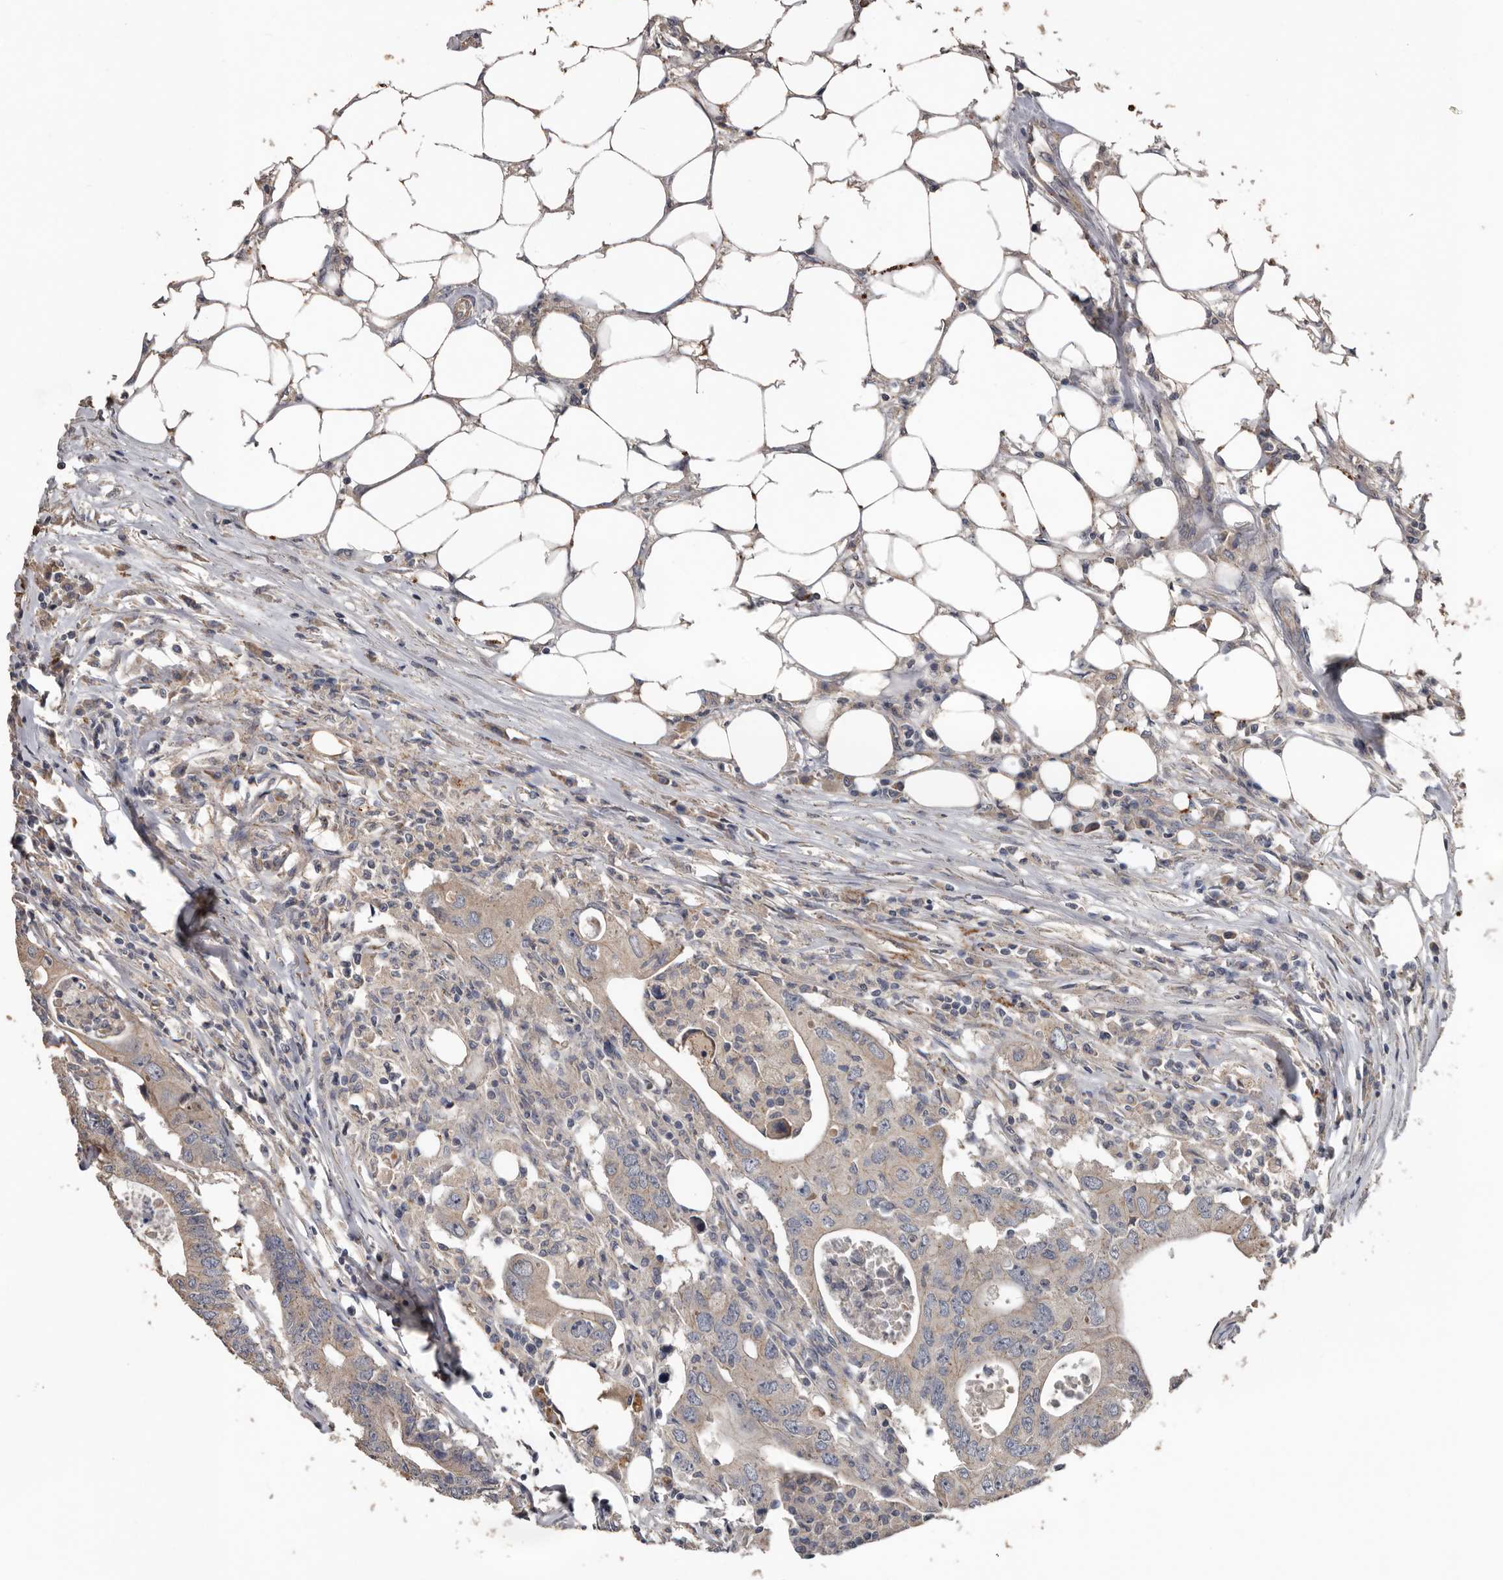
{"staining": {"intensity": "weak", "quantity": "25%-75%", "location": "cytoplasmic/membranous"}, "tissue": "colorectal cancer", "cell_type": "Tumor cells", "image_type": "cancer", "snomed": [{"axis": "morphology", "description": "Adenocarcinoma, NOS"}, {"axis": "topography", "description": "Colon"}], "caption": "Immunohistochemistry (IHC) (DAB (3,3'-diaminobenzidine)) staining of colorectal cancer (adenocarcinoma) displays weak cytoplasmic/membranous protein positivity in about 25%-75% of tumor cells.", "gene": "HYAL4", "patient": {"sex": "male", "age": 71}}